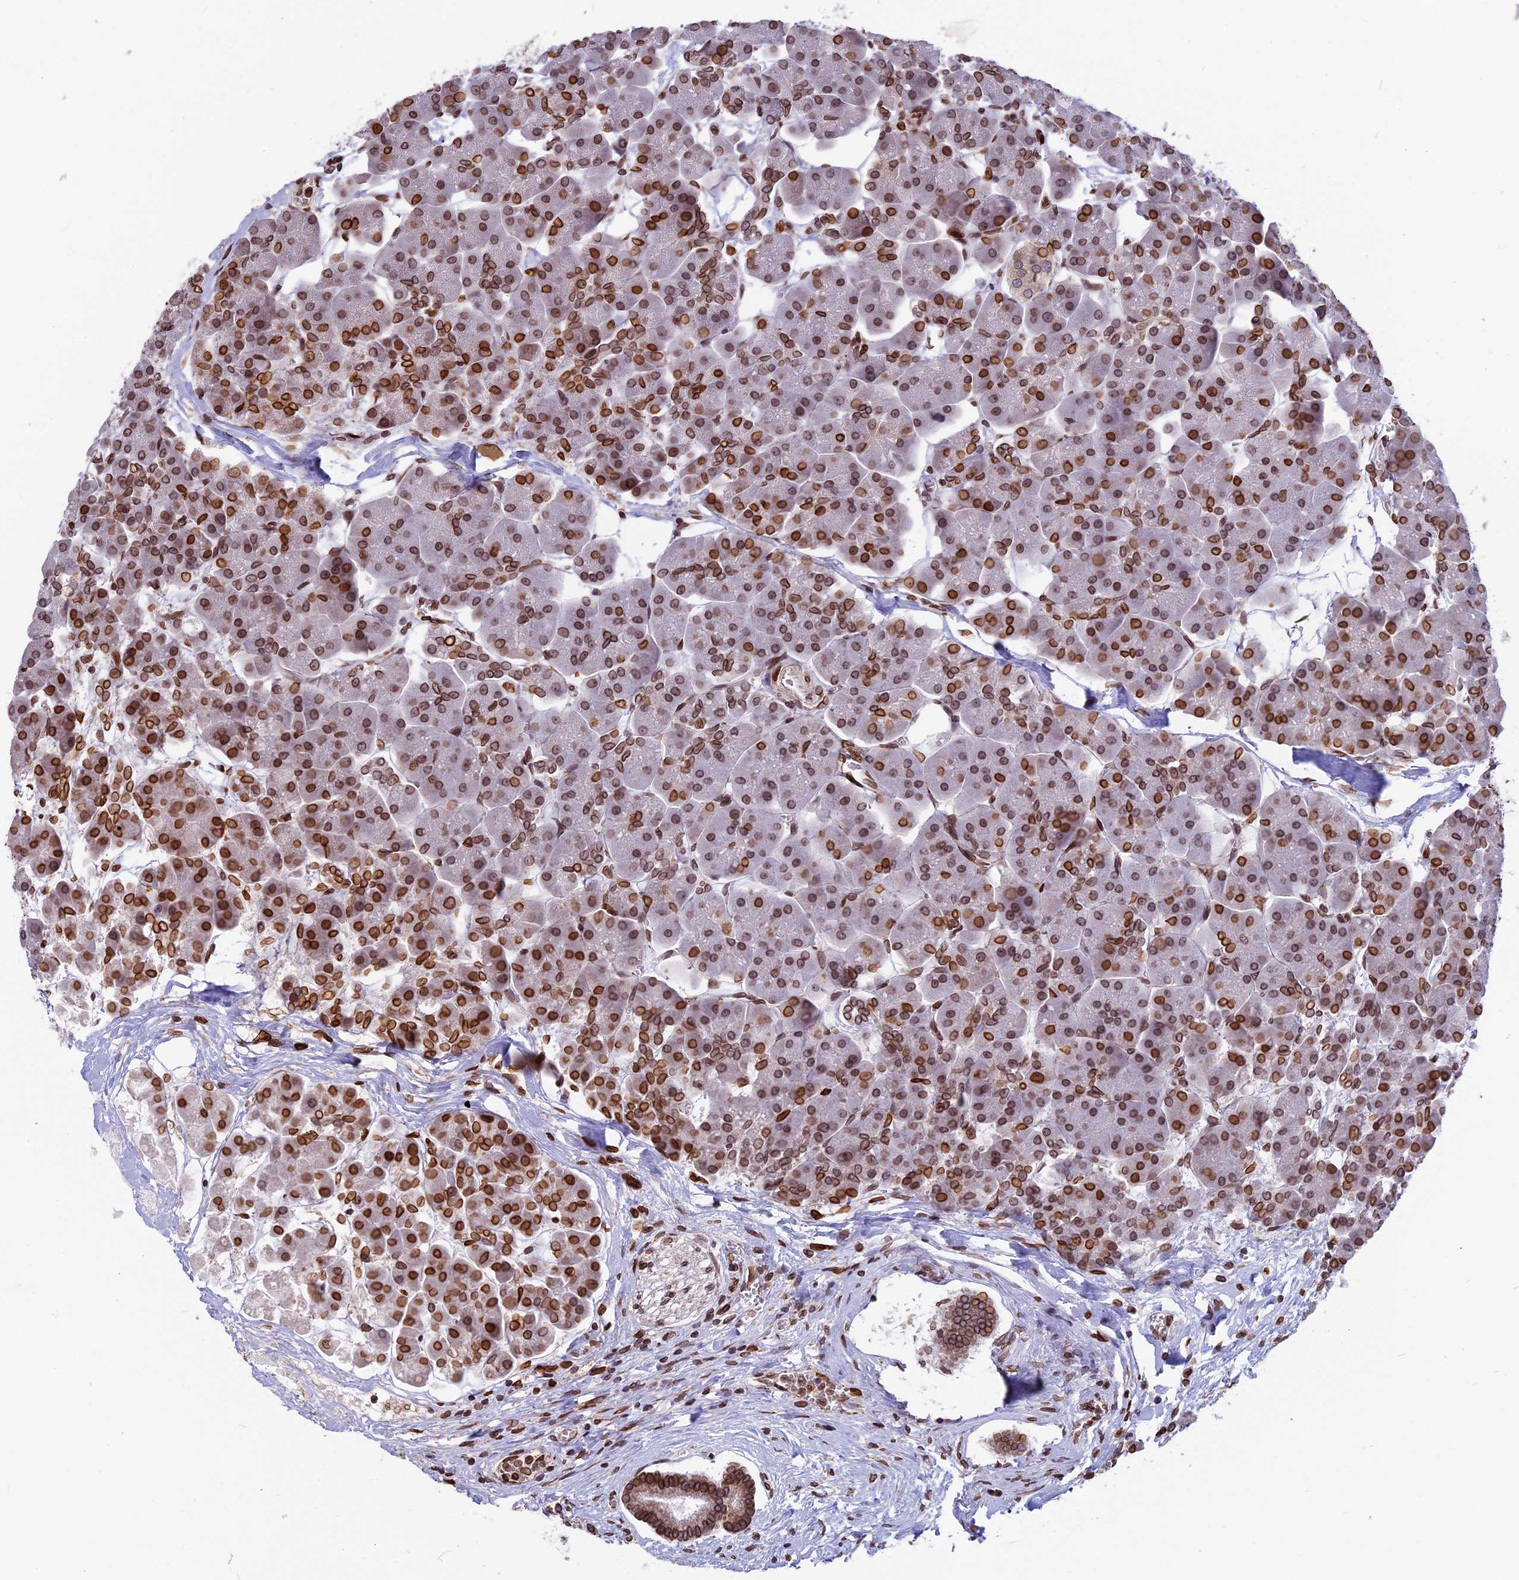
{"staining": {"intensity": "strong", "quantity": "25%-75%", "location": "cytoplasmic/membranous,nuclear"}, "tissue": "pancreas", "cell_type": "Exocrine glandular cells", "image_type": "normal", "snomed": [{"axis": "morphology", "description": "Normal tissue, NOS"}, {"axis": "topography", "description": "Pancreas"}], "caption": "Pancreas stained for a protein (brown) demonstrates strong cytoplasmic/membranous,nuclear positive expression in approximately 25%-75% of exocrine glandular cells.", "gene": "PTCHD4", "patient": {"sex": "male", "age": 66}}